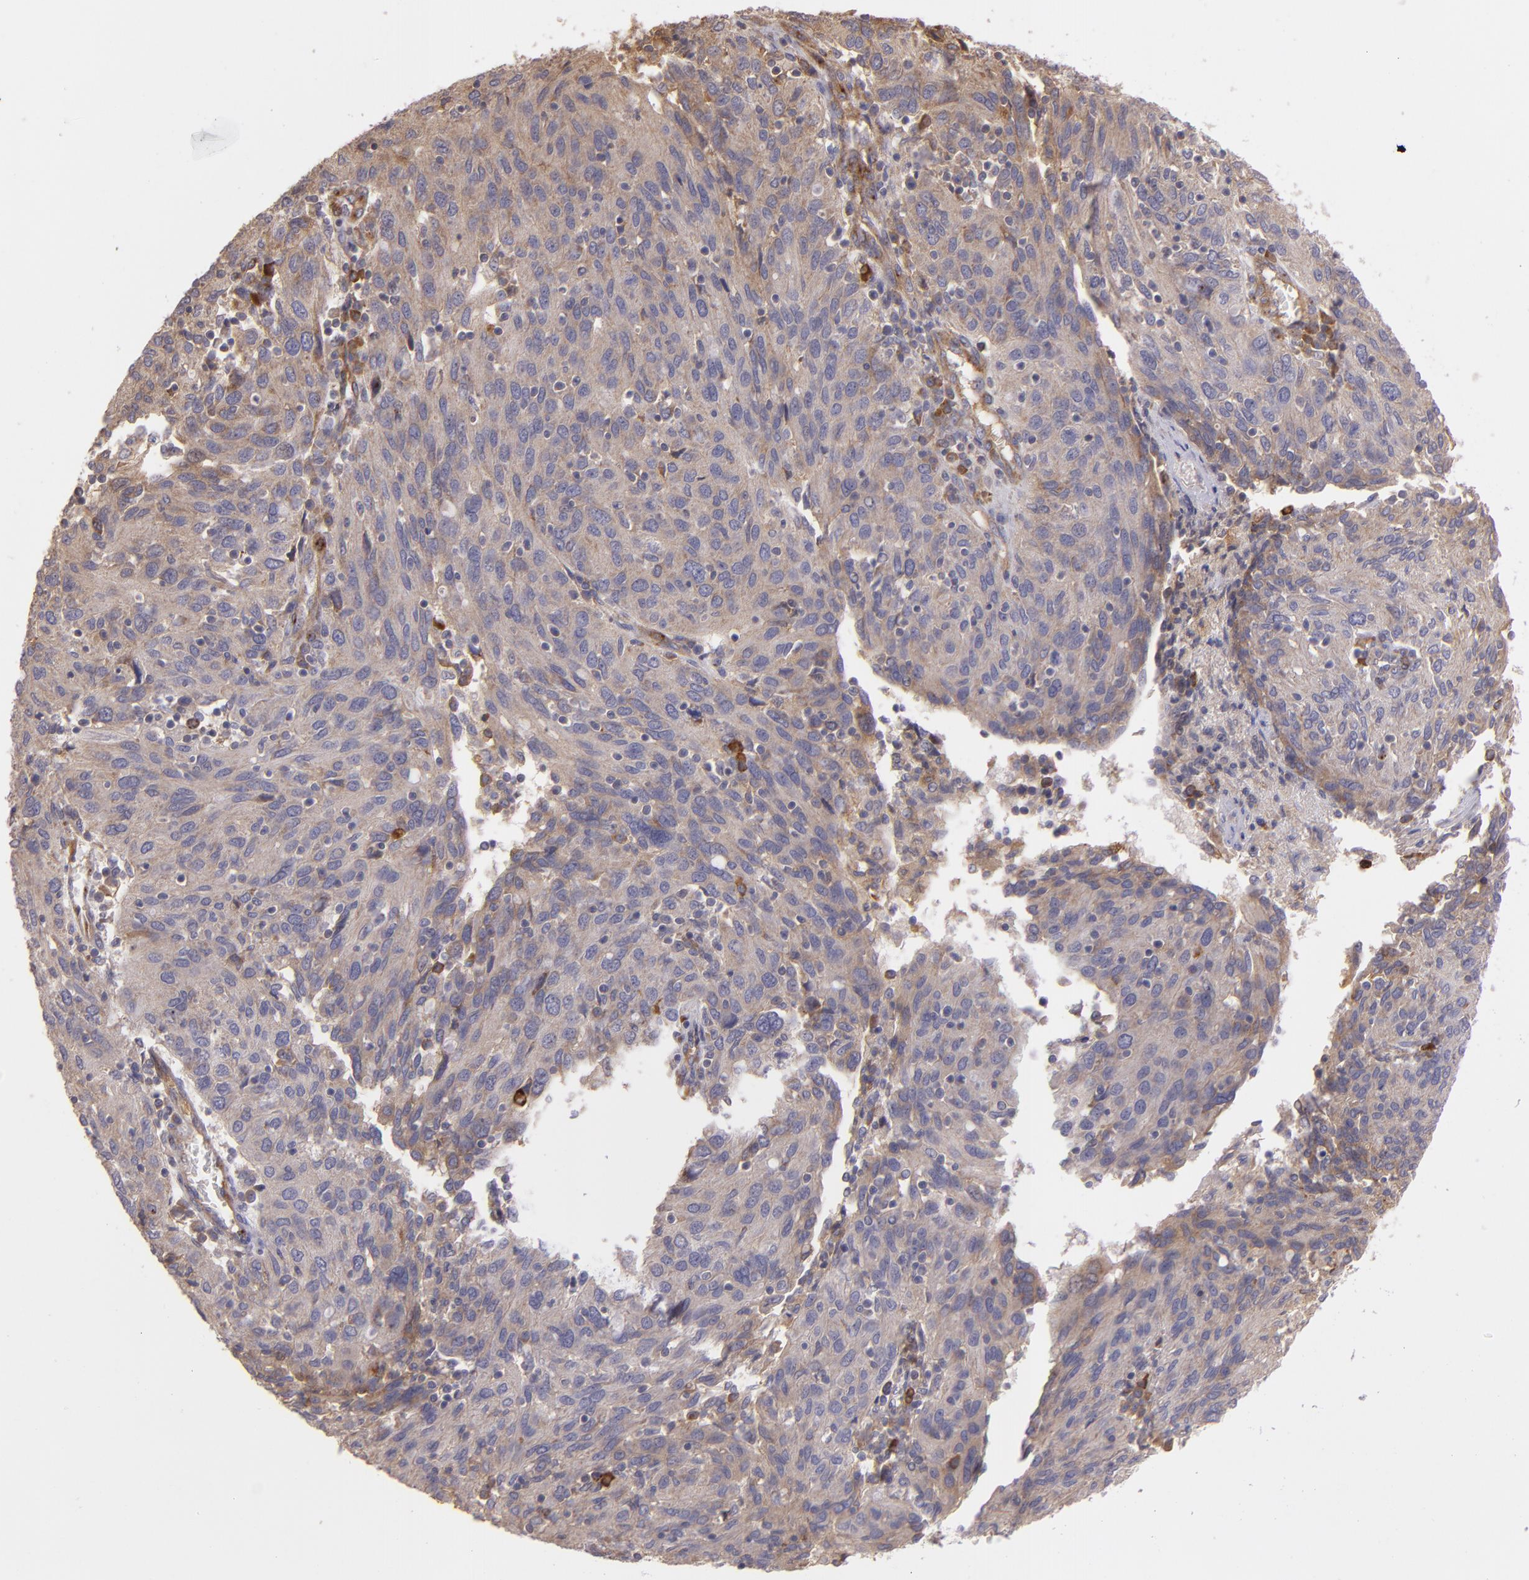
{"staining": {"intensity": "moderate", "quantity": ">75%", "location": "cytoplasmic/membranous"}, "tissue": "ovarian cancer", "cell_type": "Tumor cells", "image_type": "cancer", "snomed": [{"axis": "morphology", "description": "Carcinoma, endometroid"}, {"axis": "topography", "description": "Ovary"}], "caption": "Moderate cytoplasmic/membranous positivity is appreciated in approximately >75% of tumor cells in endometroid carcinoma (ovarian). Using DAB (brown) and hematoxylin (blue) stains, captured at high magnification using brightfield microscopy.", "gene": "ECE1", "patient": {"sex": "female", "age": 50}}